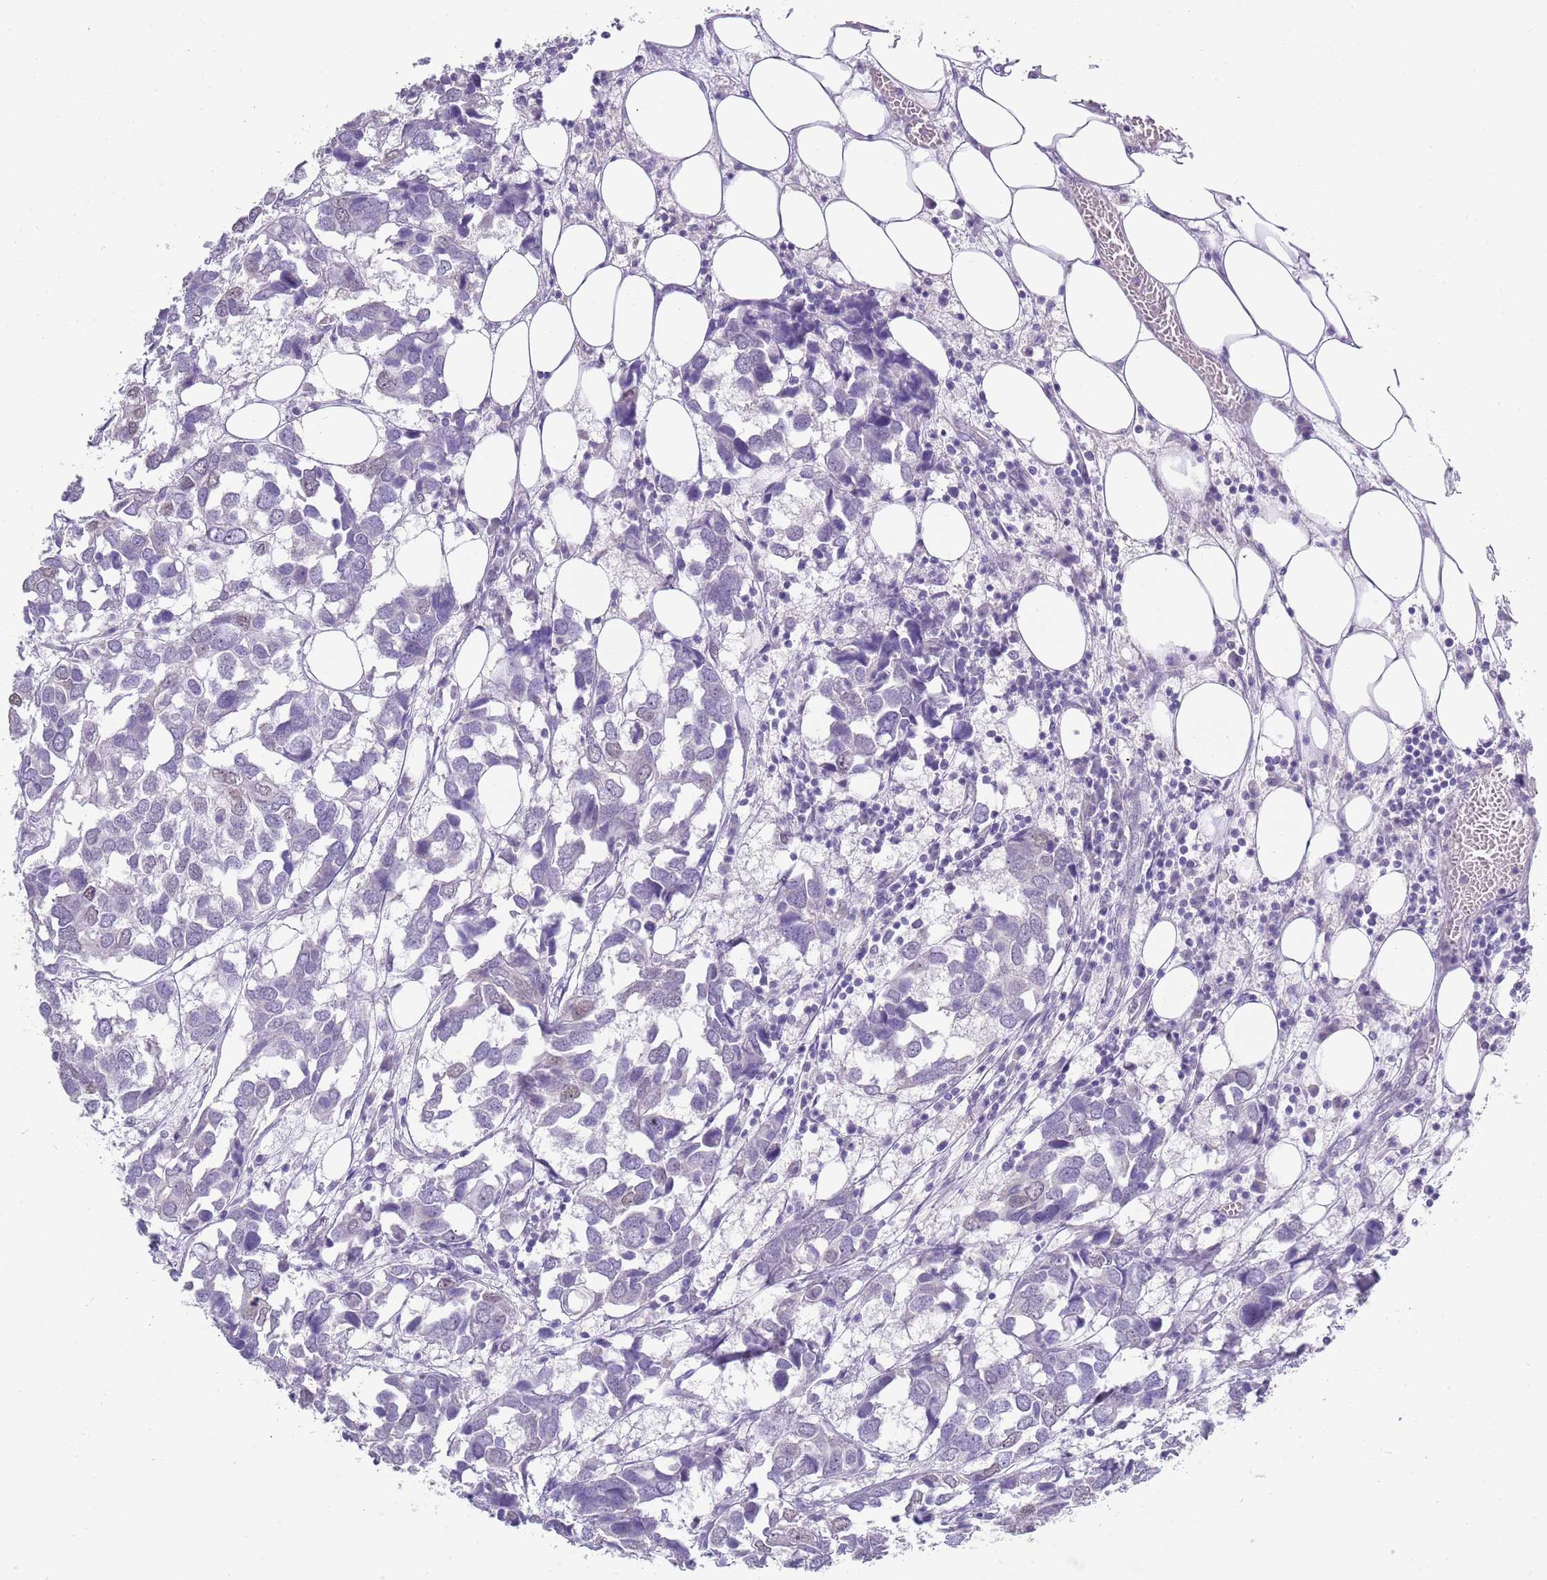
{"staining": {"intensity": "negative", "quantity": "none", "location": "none"}, "tissue": "breast cancer", "cell_type": "Tumor cells", "image_type": "cancer", "snomed": [{"axis": "morphology", "description": "Duct carcinoma"}, {"axis": "topography", "description": "Breast"}], "caption": "Human breast infiltrating ductal carcinoma stained for a protein using immunohistochemistry shows no expression in tumor cells.", "gene": "SEPHS2", "patient": {"sex": "female", "age": 83}}